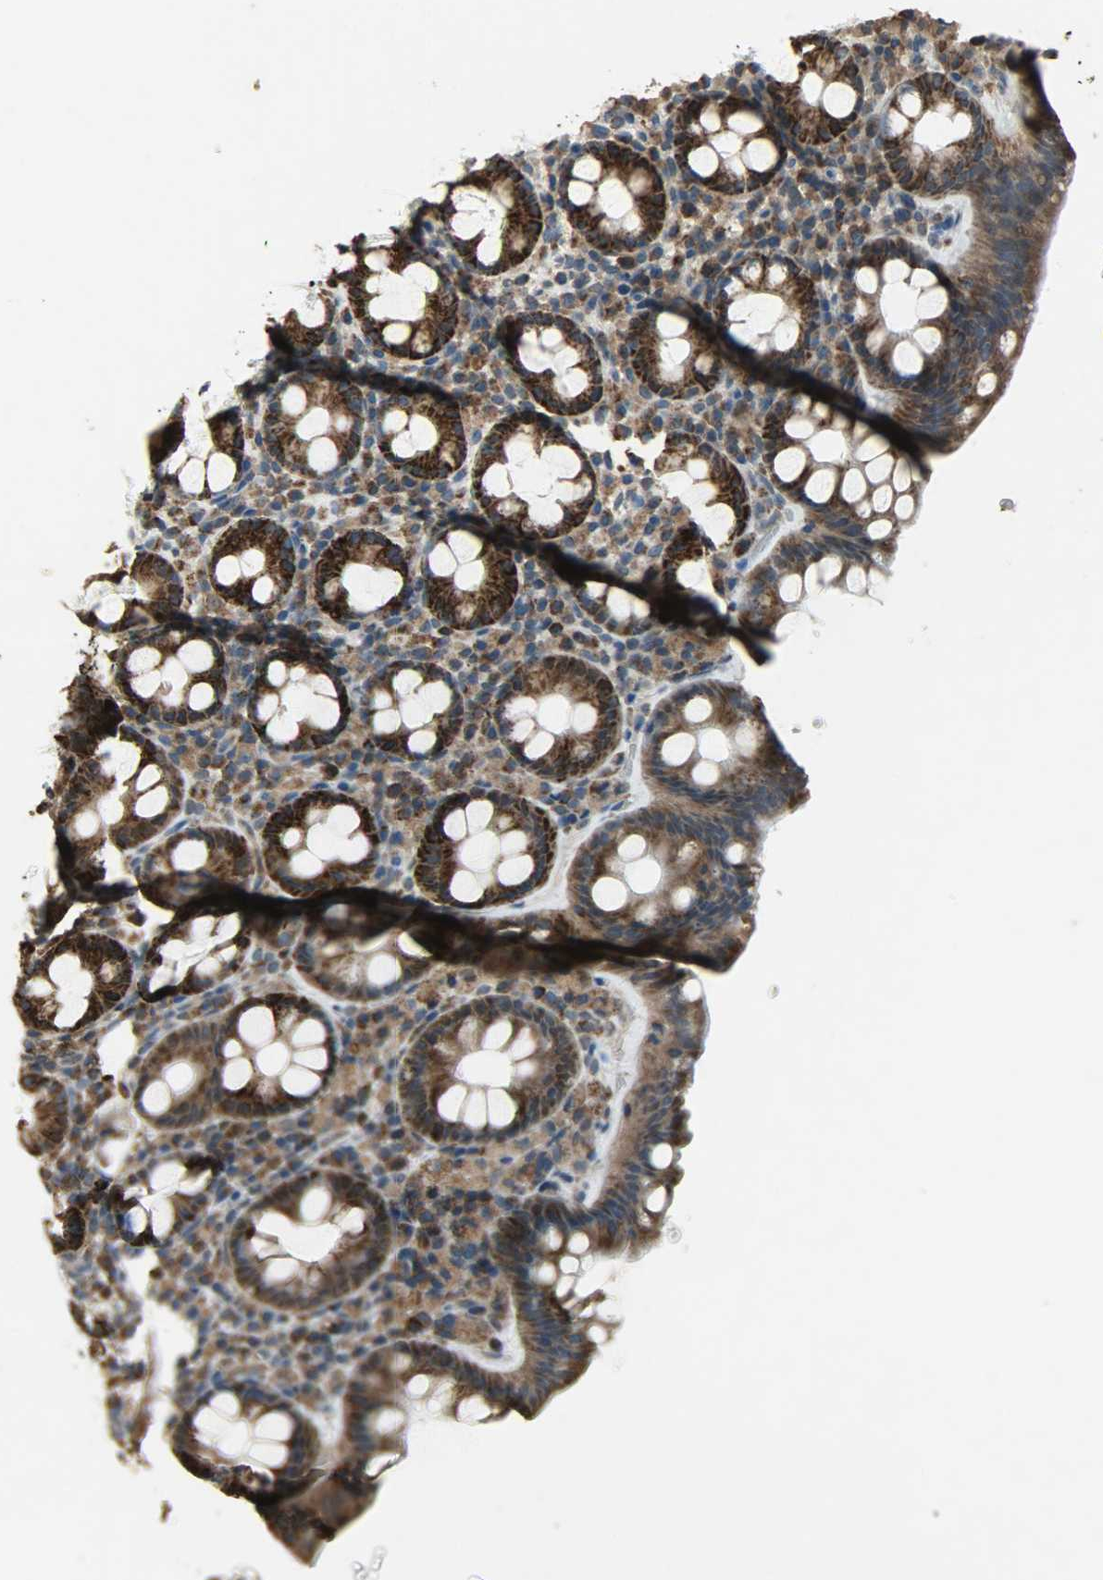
{"staining": {"intensity": "strong", "quantity": ">75%", "location": "cytoplasmic/membranous"}, "tissue": "rectum", "cell_type": "Glandular cells", "image_type": "normal", "snomed": [{"axis": "morphology", "description": "Normal tissue, NOS"}, {"axis": "topography", "description": "Rectum"}], "caption": "The photomicrograph exhibits immunohistochemical staining of benign rectum. There is strong cytoplasmic/membranous expression is identified in about >75% of glandular cells. (Stains: DAB (3,3'-diaminobenzidine) in brown, nuclei in blue, Microscopy: brightfield microscopy at high magnification).", "gene": "AMT", "patient": {"sex": "male", "age": 92}}